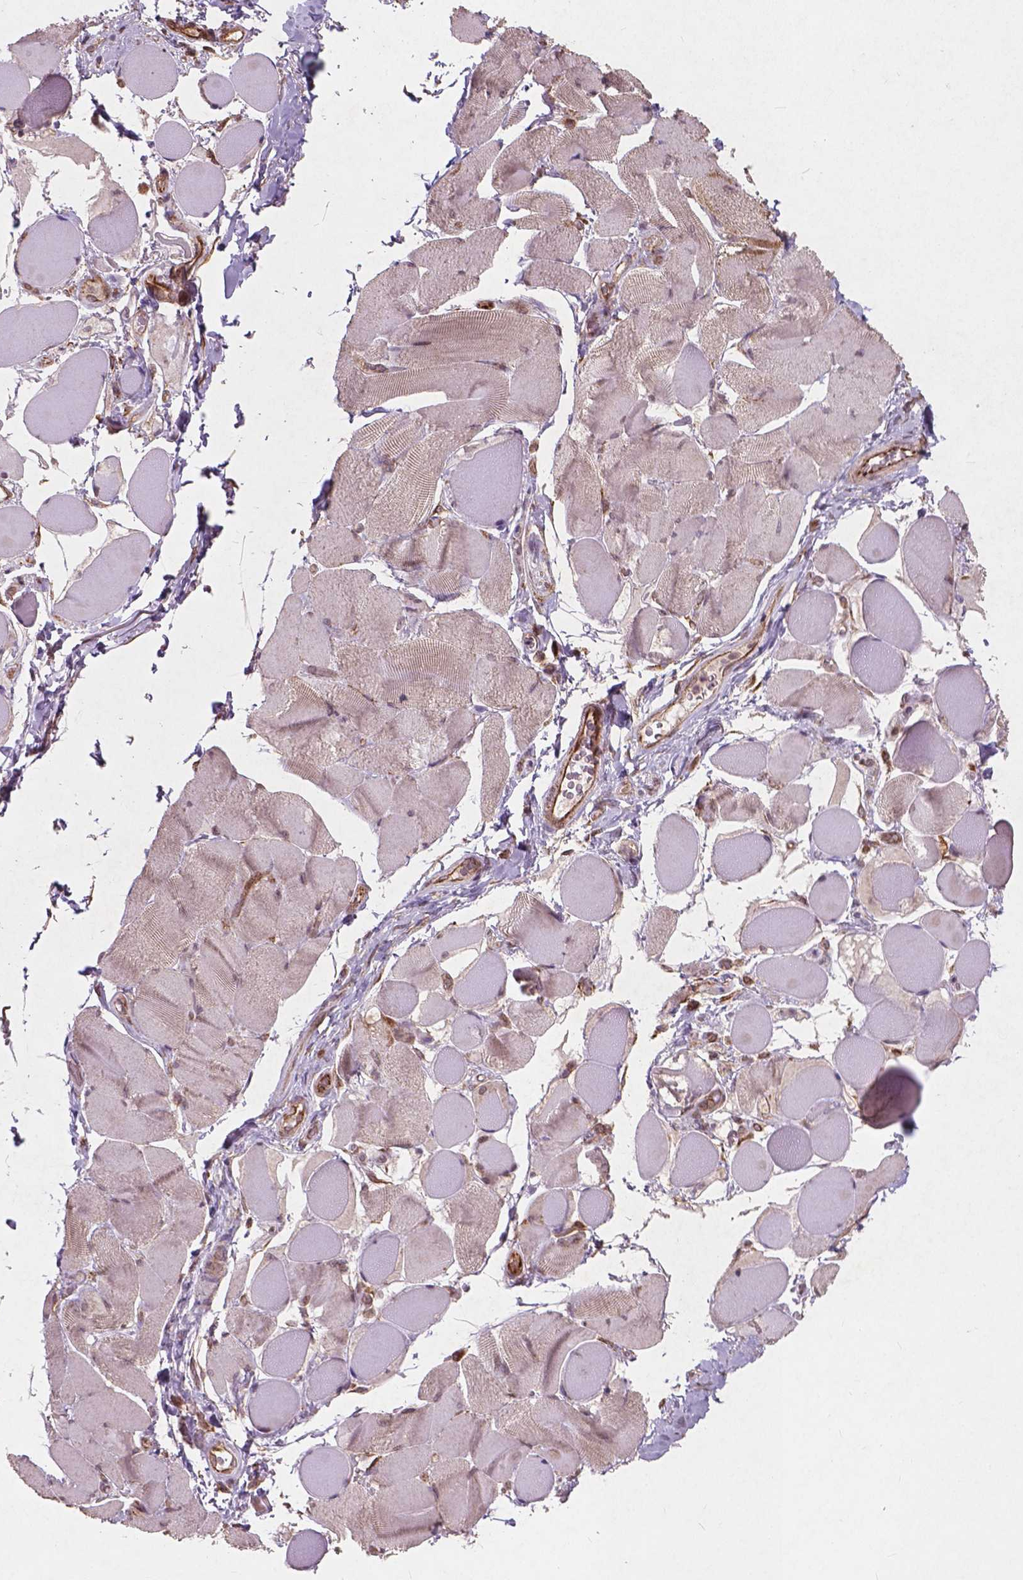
{"staining": {"intensity": "negative", "quantity": "none", "location": "none"}, "tissue": "skeletal muscle", "cell_type": "Myocytes", "image_type": "normal", "snomed": [{"axis": "morphology", "description": "Normal tissue, NOS"}, {"axis": "topography", "description": "Skeletal muscle"}, {"axis": "topography", "description": "Anal"}, {"axis": "topography", "description": "Peripheral nerve tissue"}], "caption": "The micrograph reveals no significant positivity in myocytes of skeletal muscle.", "gene": "SMAD2", "patient": {"sex": "male", "age": 53}}